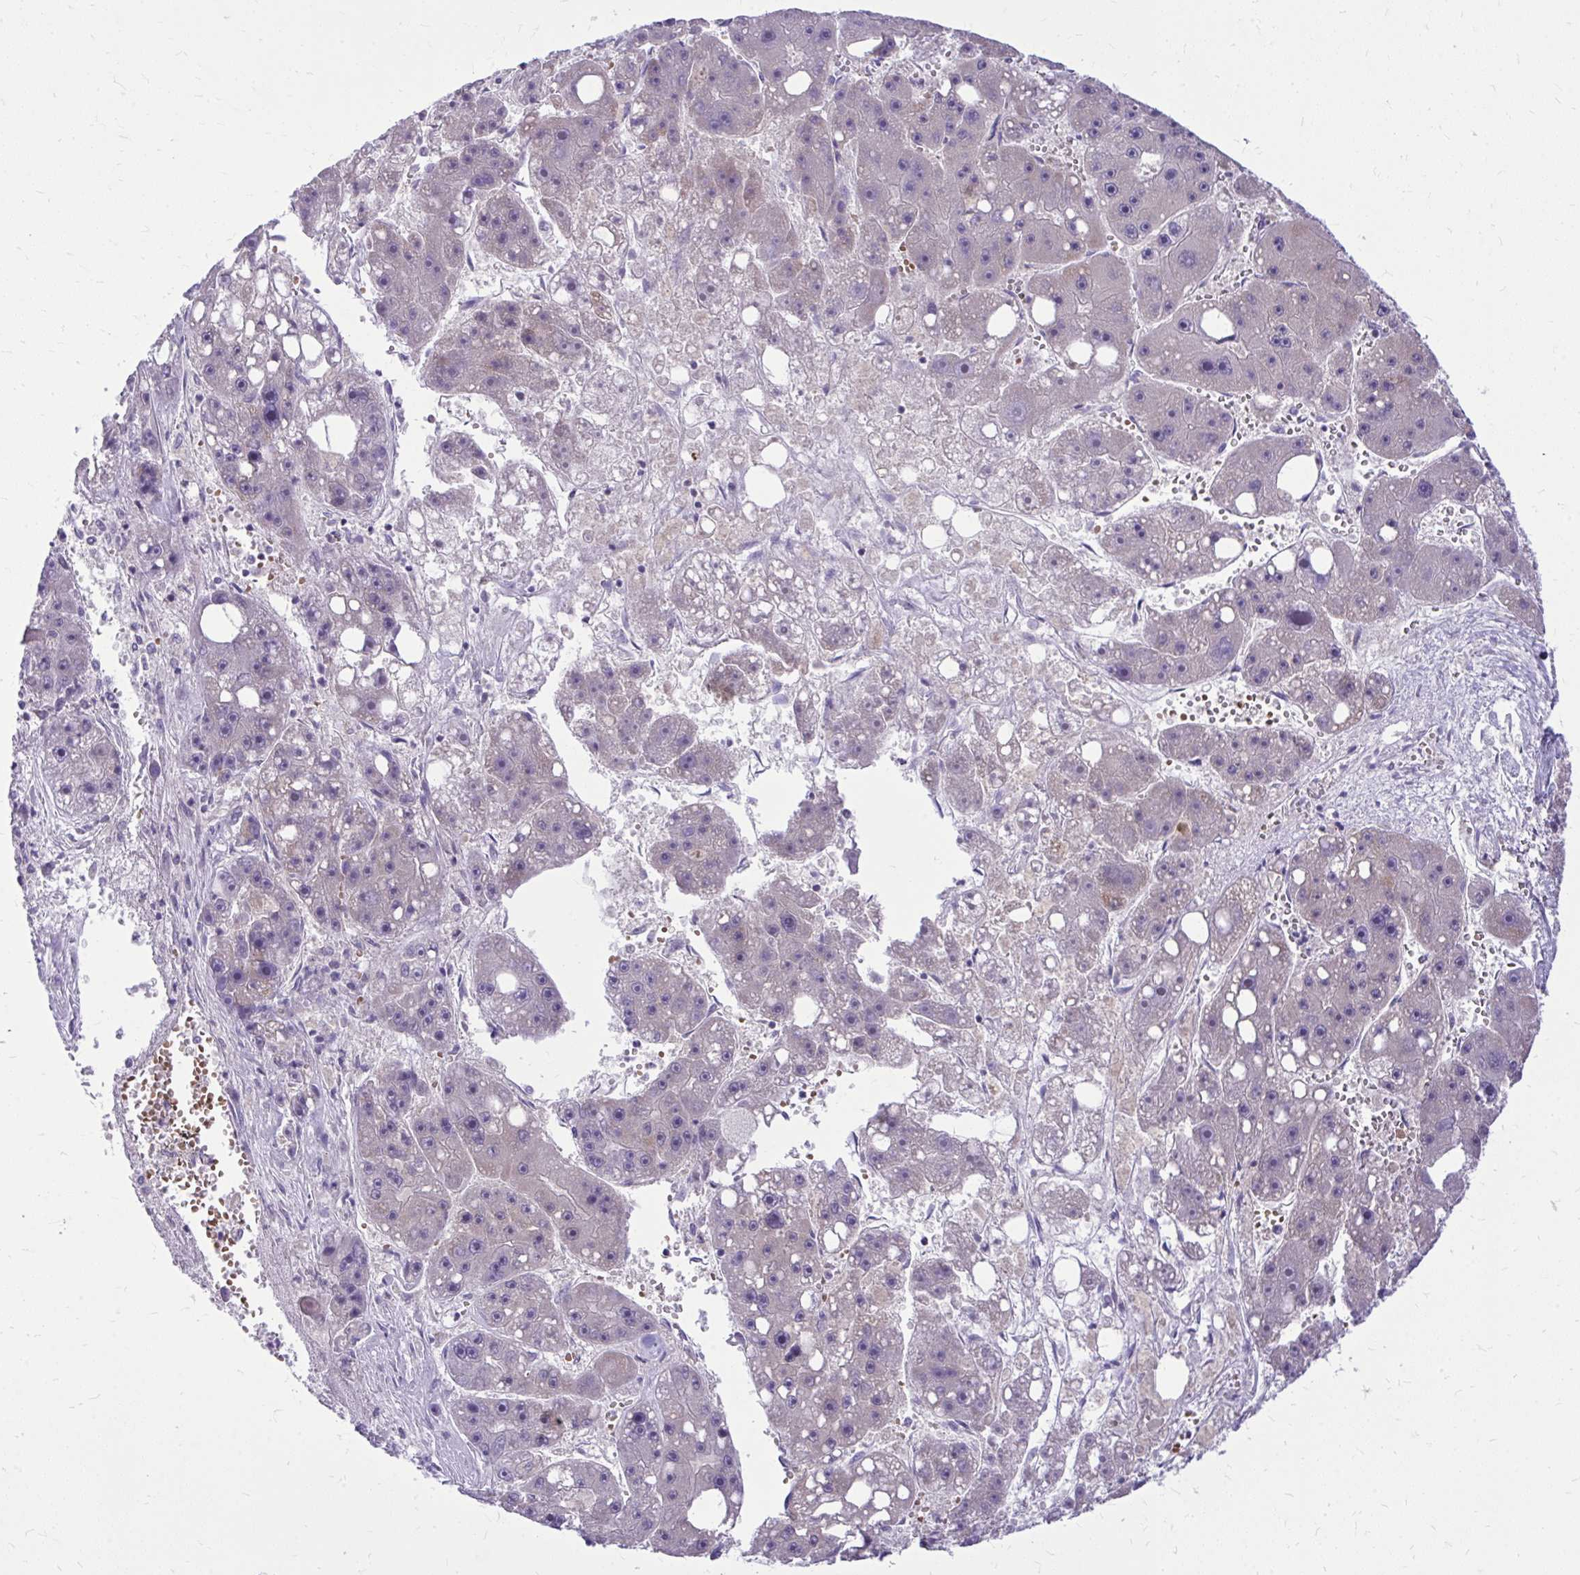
{"staining": {"intensity": "weak", "quantity": "<25%", "location": "cytoplasmic/membranous"}, "tissue": "liver cancer", "cell_type": "Tumor cells", "image_type": "cancer", "snomed": [{"axis": "morphology", "description": "Carcinoma, Hepatocellular, NOS"}, {"axis": "topography", "description": "Liver"}], "caption": "An immunohistochemistry micrograph of liver hepatocellular carcinoma is shown. There is no staining in tumor cells of liver hepatocellular carcinoma.", "gene": "DPY19L1", "patient": {"sex": "female", "age": 61}}